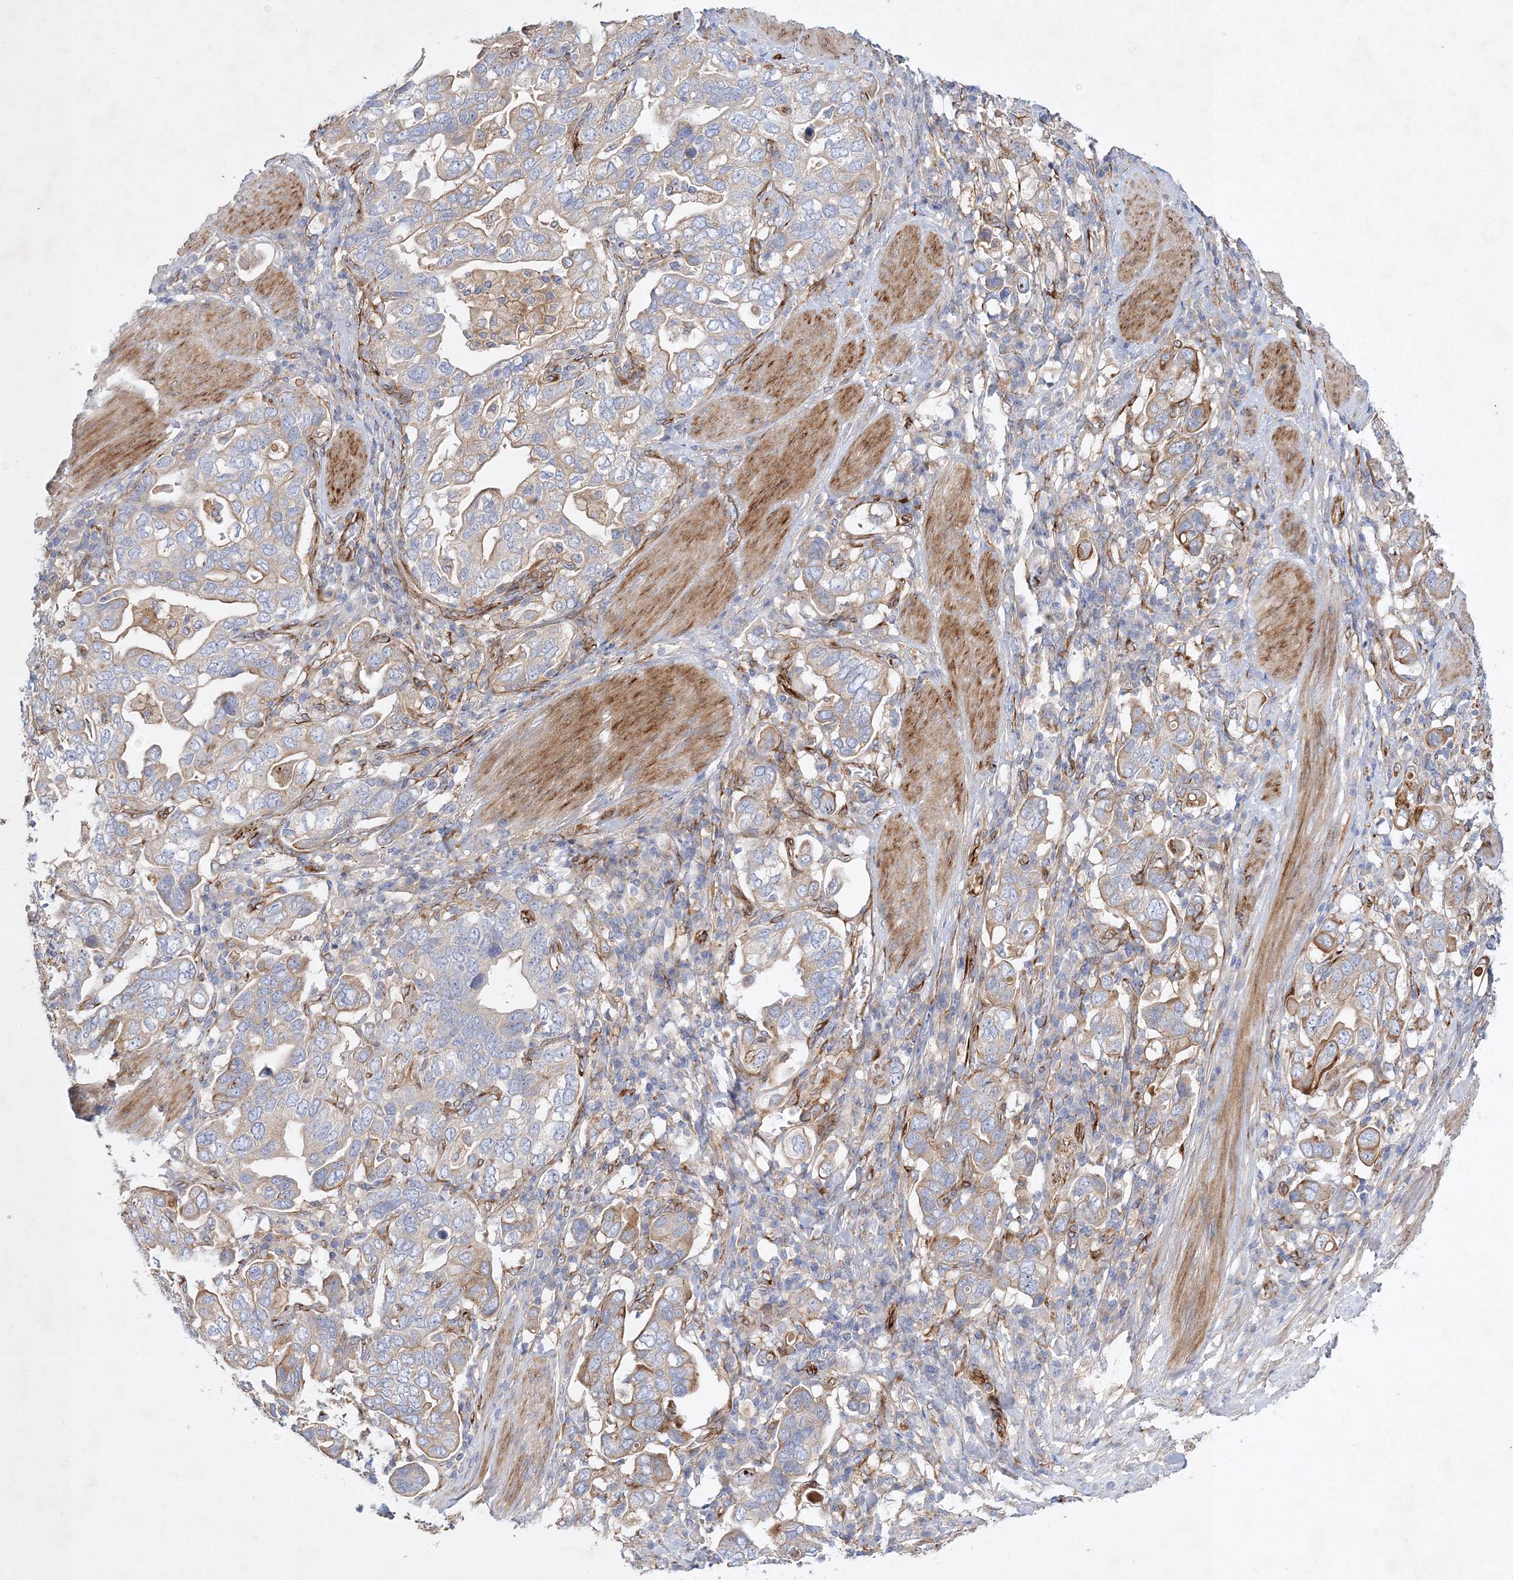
{"staining": {"intensity": "weak", "quantity": "25%-75%", "location": "cytoplasmic/membranous"}, "tissue": "stomach cancer", "cell_type": "Tumor cells", "image_type": "cancer", "snomed": [{"axis": "morphology", "description": "Adenocarcinoma, NOS"}, {"axis": "topography", "description": "Stomach, upper"}], "caption": "Protein expression analysis of stomach adenocarcinoma demonstrates weak cytoplasmic/membranous staining in about 25%-75% of tumor cells.", "gene": "ZFYVE16", "patient": {"sex": "male", "age": 62}}